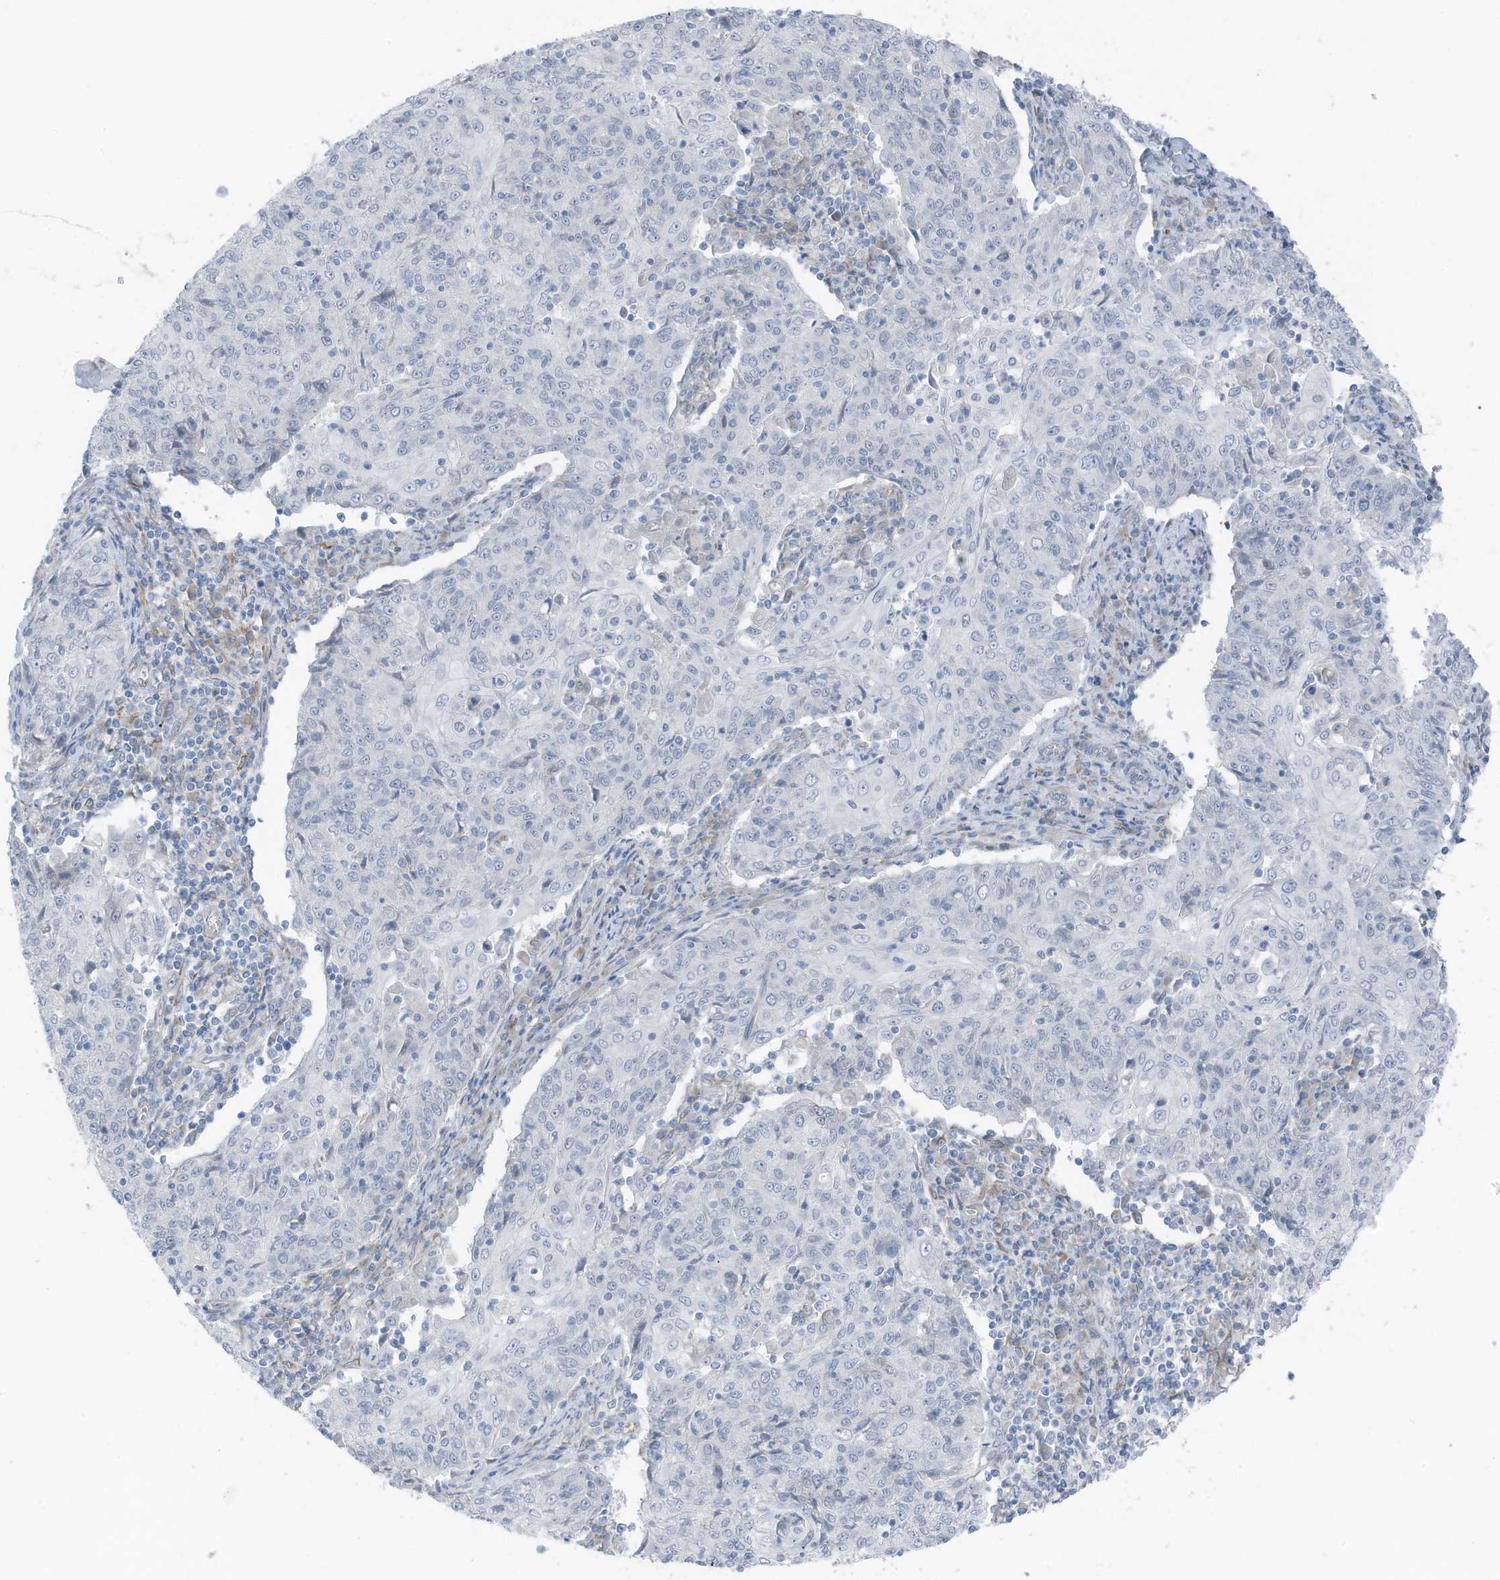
{"staining": {"intensity": "negative", "quantity": "none", "location": "none"}, "tissue": "cervical cancer", "cell_type": "Tumor cells", "image_type": "cancer", "snomed": [{"axis": "morphology", "description": "Squamous cell carcinoma, NOS"}, {"axis": "topography", "description": "Cervix"}], "caption": "Tumor cells show no significant protein positivity in cervical cancer (squamous cell carcinoma).", "gene": "ARHGEF33", "patient": {"sex": "female", "age": 48}}